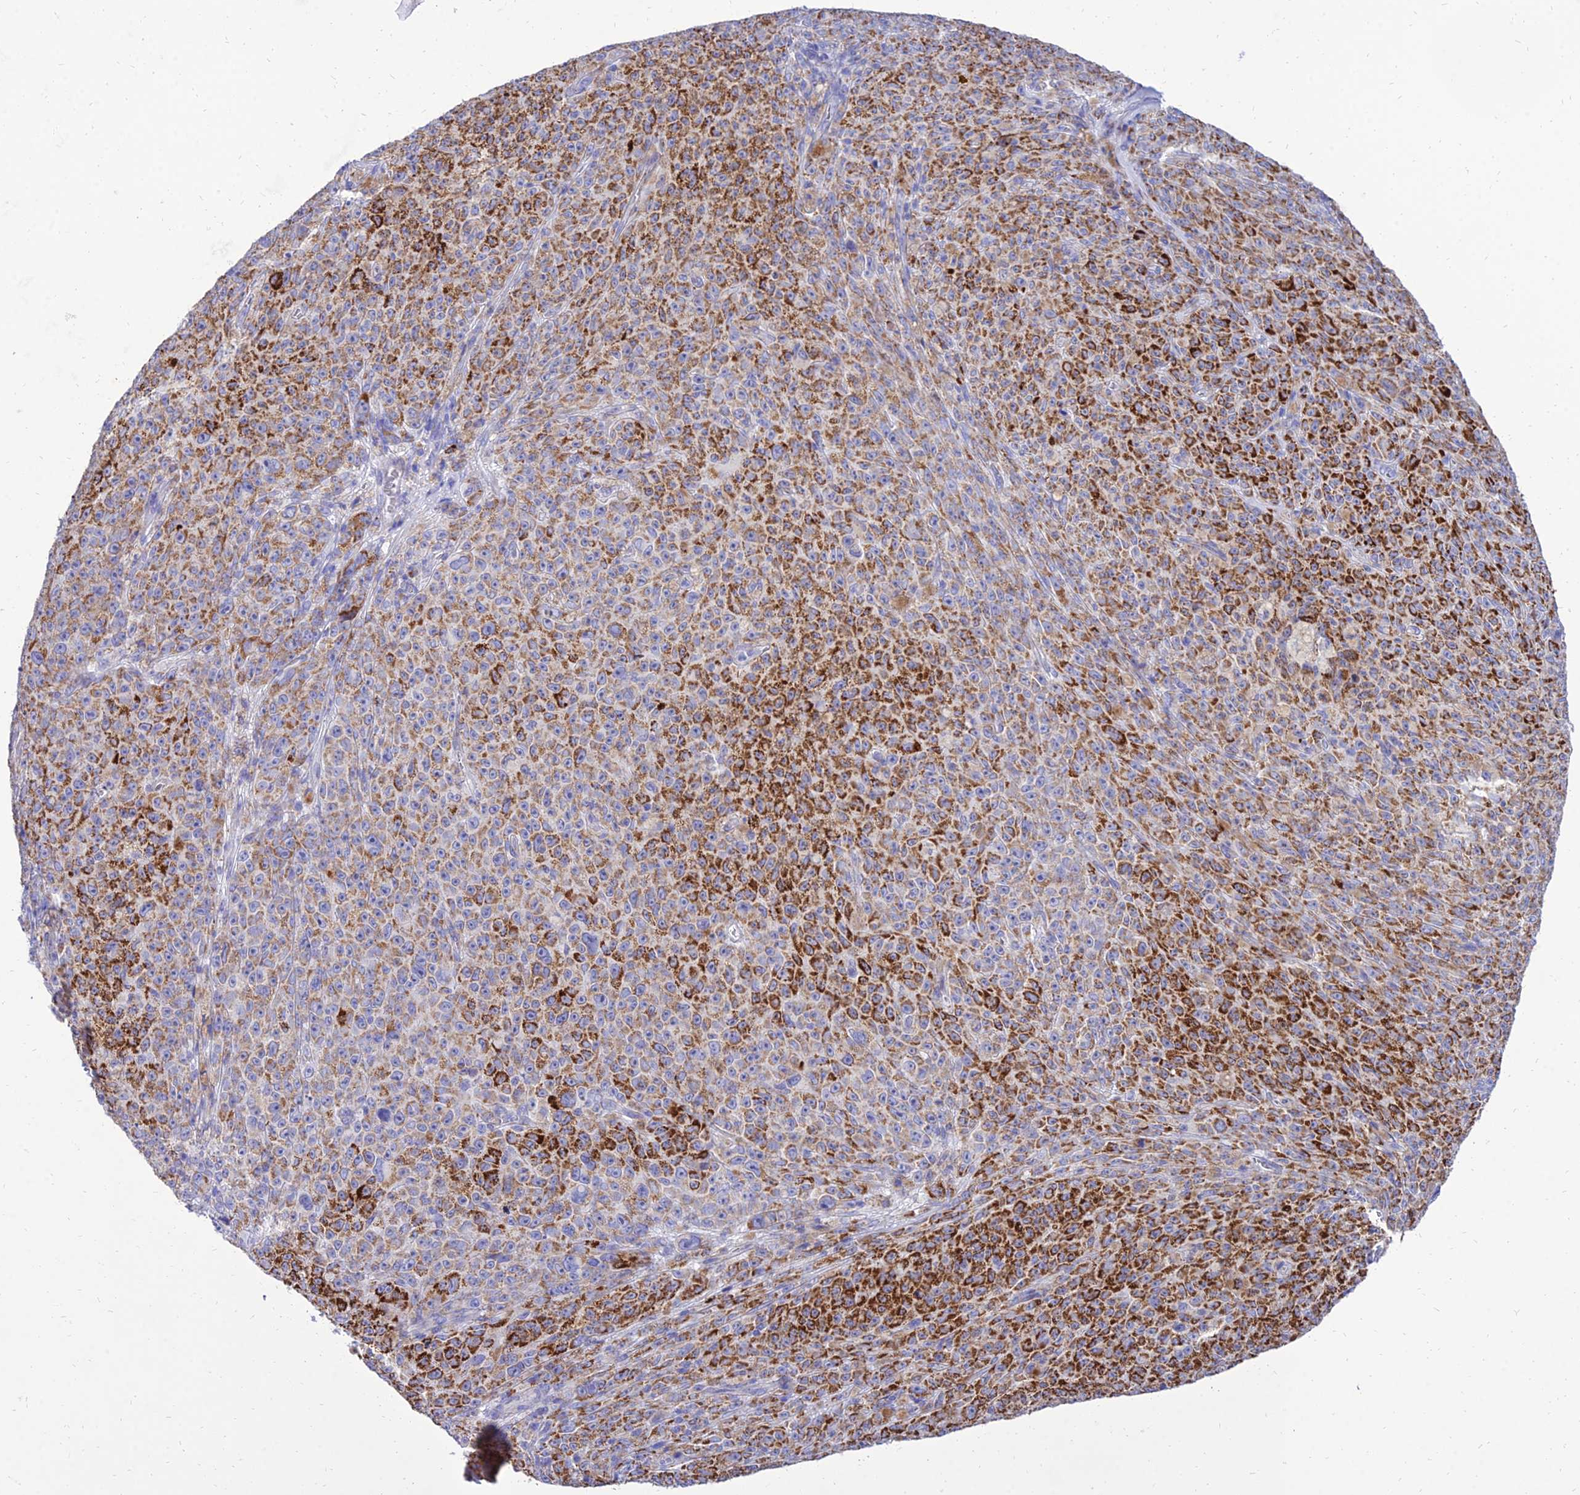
{"staining": {"intensity": "strong", "quantity": "25%-75%", "location": "cytoplasmic/membranous"}, "tissue": "melanoma", "cell_type": "Tumor cells", "image_type": "cancer", "snomed": [{"axis": "morphology", "description": "Malignant melanoma, NOS"}, {"axis": "topography", "description": "Skin"}], "caption": "A brown stain highlights strong cytoplasmic/membranous positivity of a protein in malignant melanoma tumor cells.", "gene": "PKN3", "patient": {"sex": "female", "age": 82}}